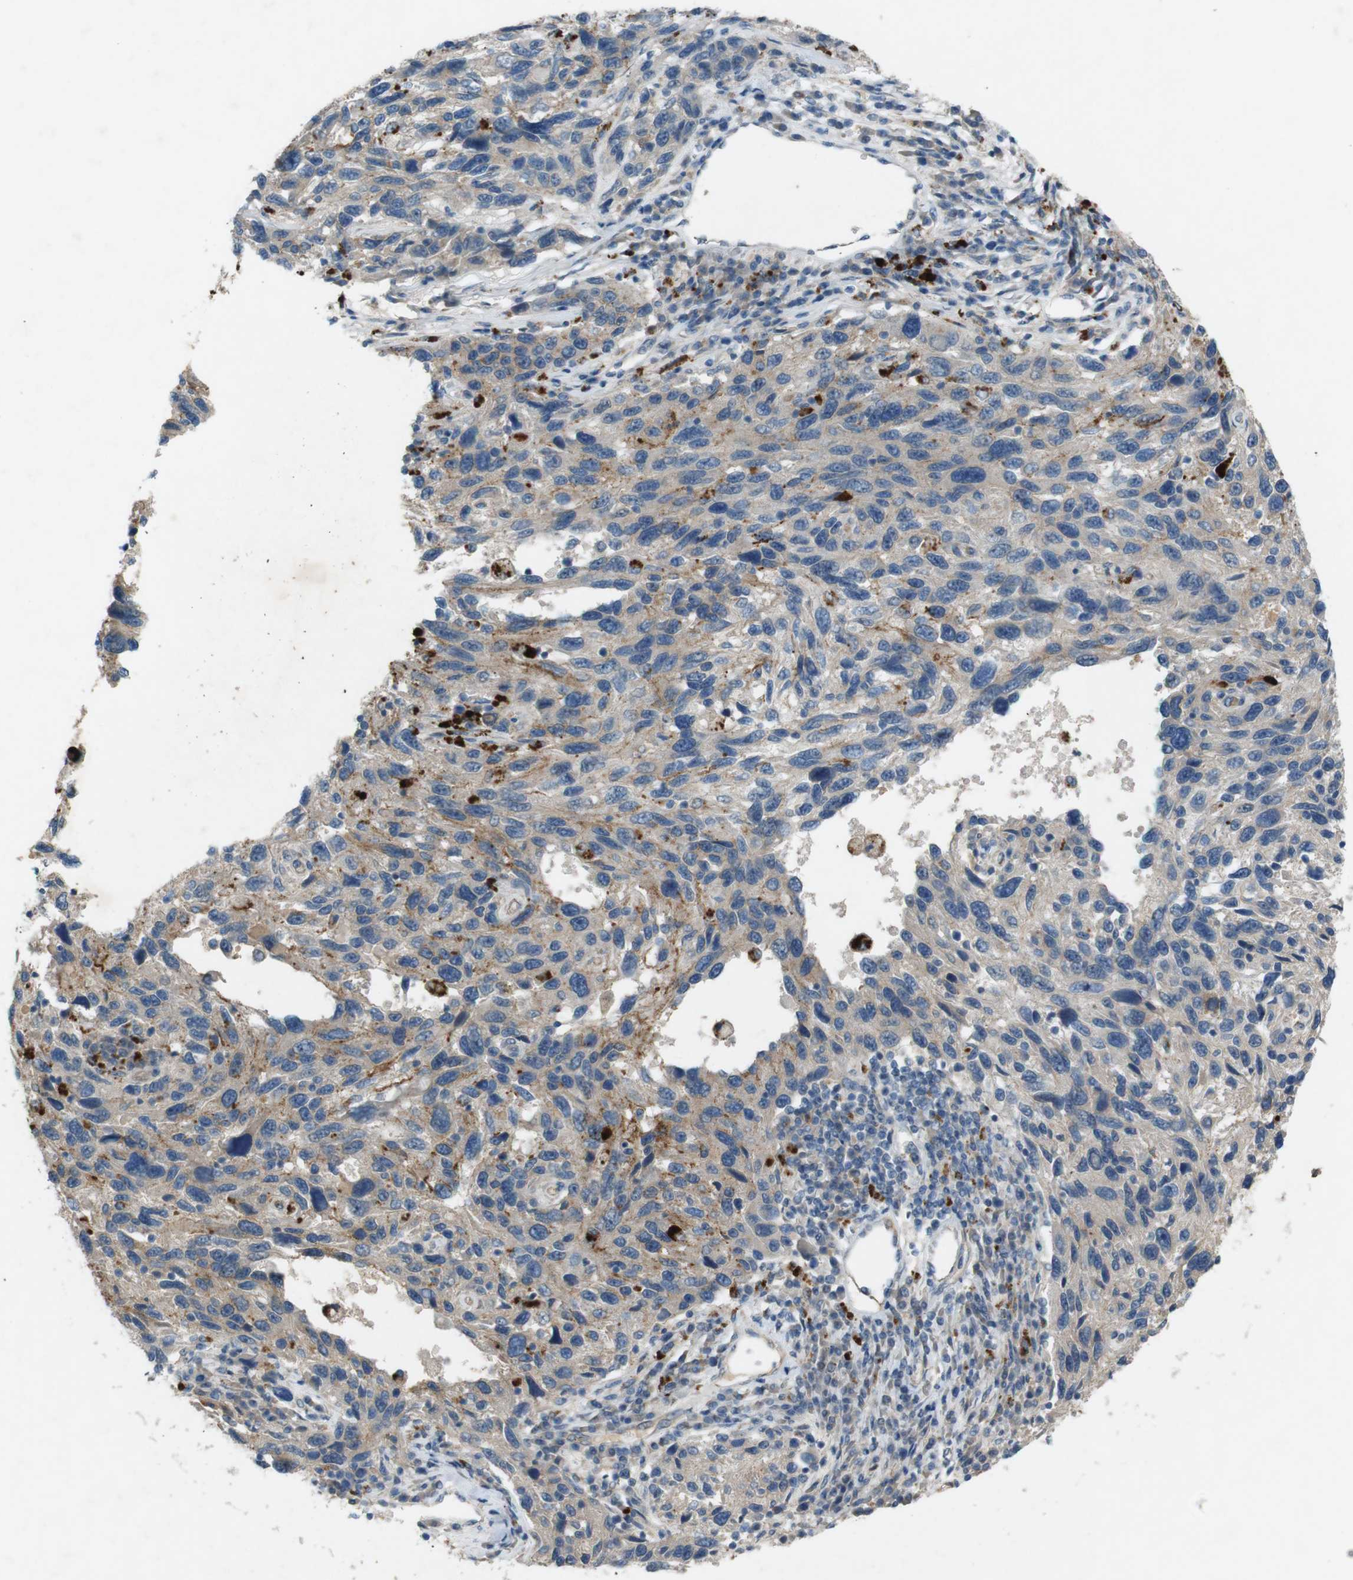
{"staining": {"intensity": "weak", "quantity": "<25%", "location": "cytoplasmic/membranous"}, "tissue": "melanoma", "cell_type": "Tumor cells", "image_type": "cancer", "snomed": [{"axis": "morphology", "description": "Malignant melanoma, NOS"}, {"axis": "topography", "description": "Skin"}], "caption": "Tumor cells show no significant staining in malignant melanoma.", "gene": "PVR", "patient": {"sex": "male", "age": 53}}